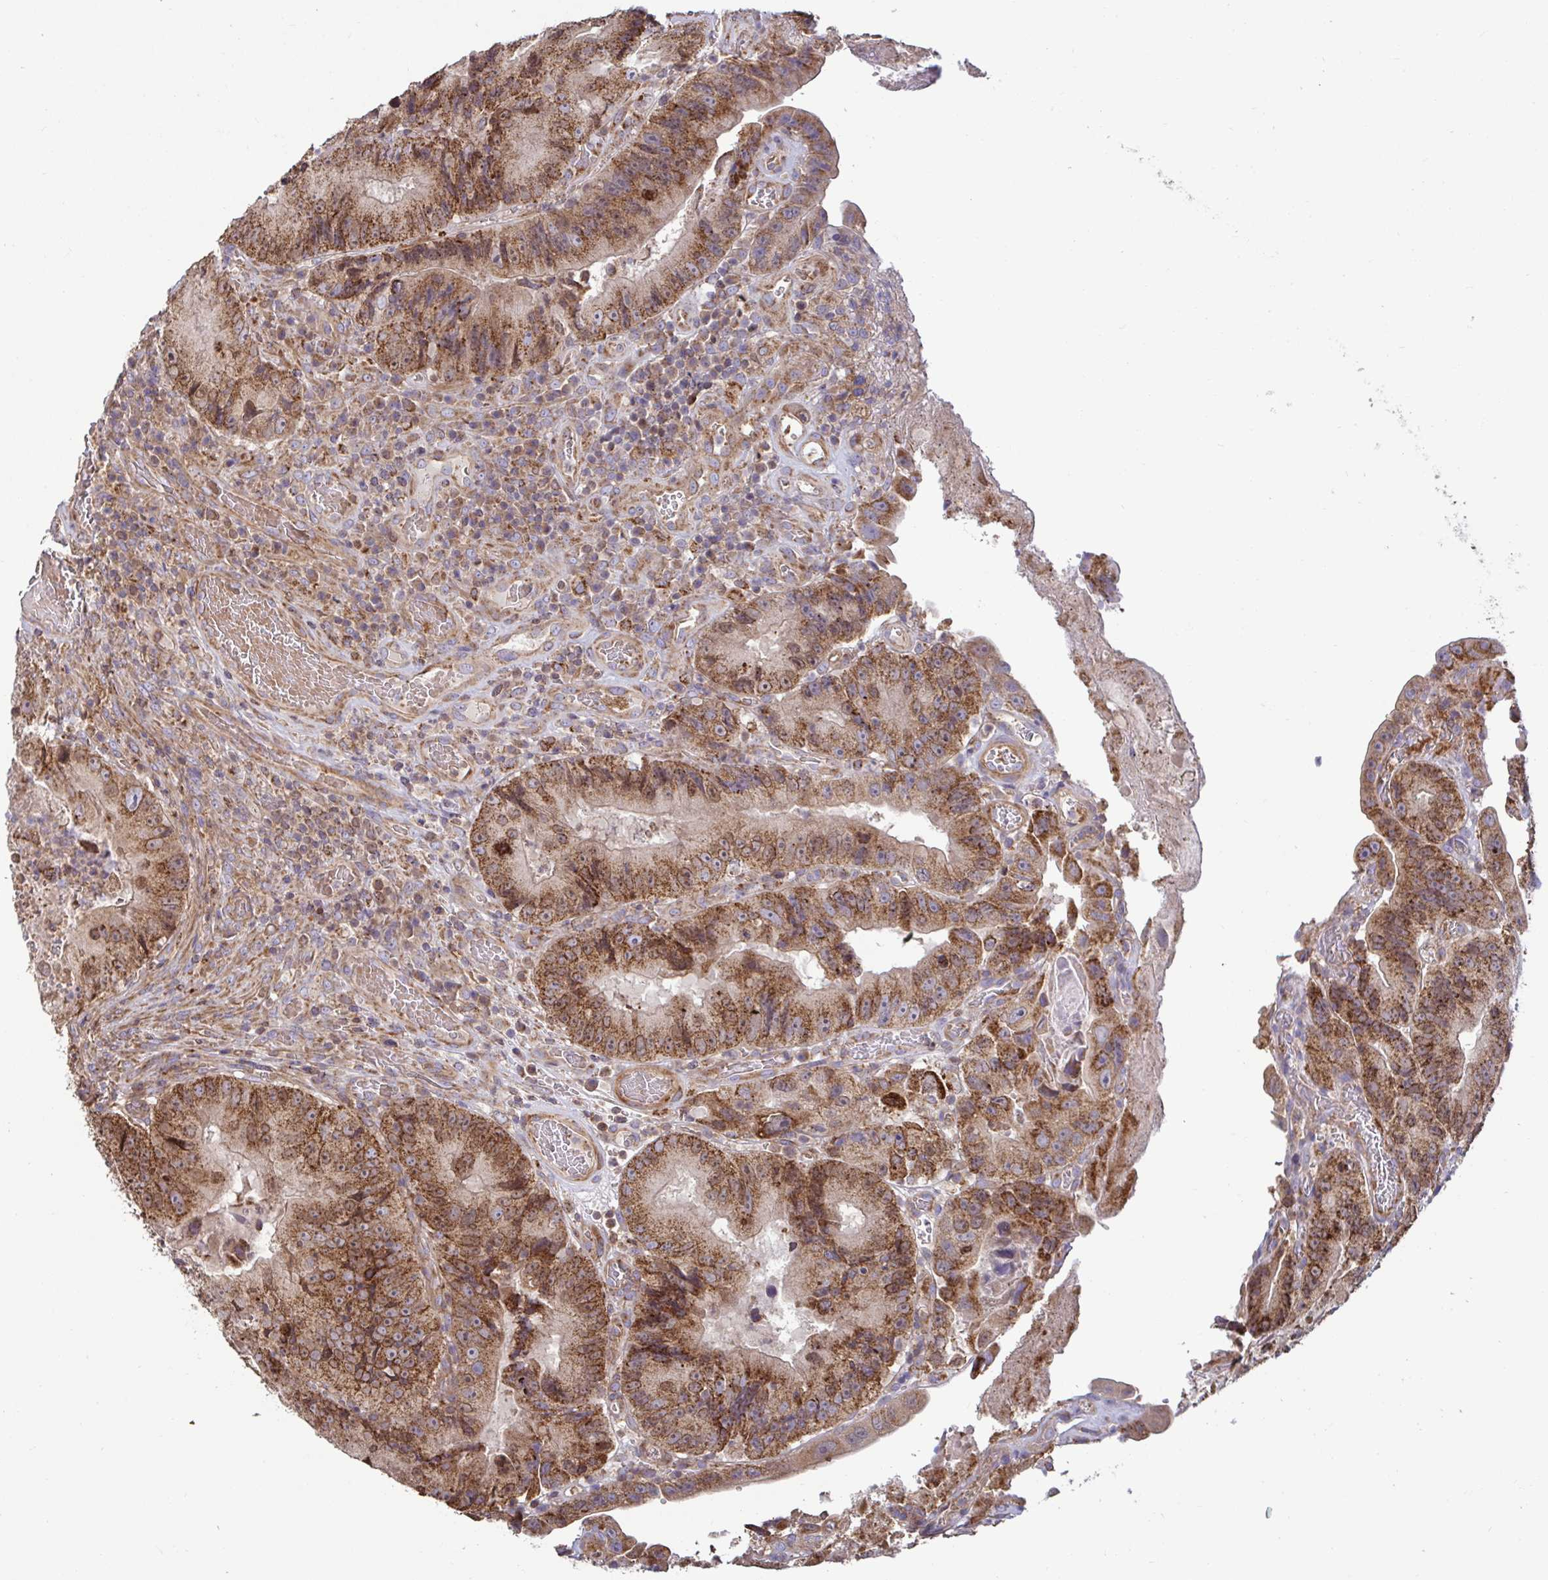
{"staining": {"intensity": "strong", "quantity": ">75%", "location": "cytoplasmic/membranous"}, "tissue": "colorectal cancer", "cell_type": "Tumor cells", "image_type": "cancer", "snomed": [{"axis": "morphology", "description": "Adenocarcinoma, NOS"}, {"axis": "topography", "description": "Colon"}], "caption": "Human colorectal adenocarcinoma stained with a protein marker demonstrates strong staining in tumor cells.", "gene": "SPRY1", "patient": {"sex": "female", "age": 86}}